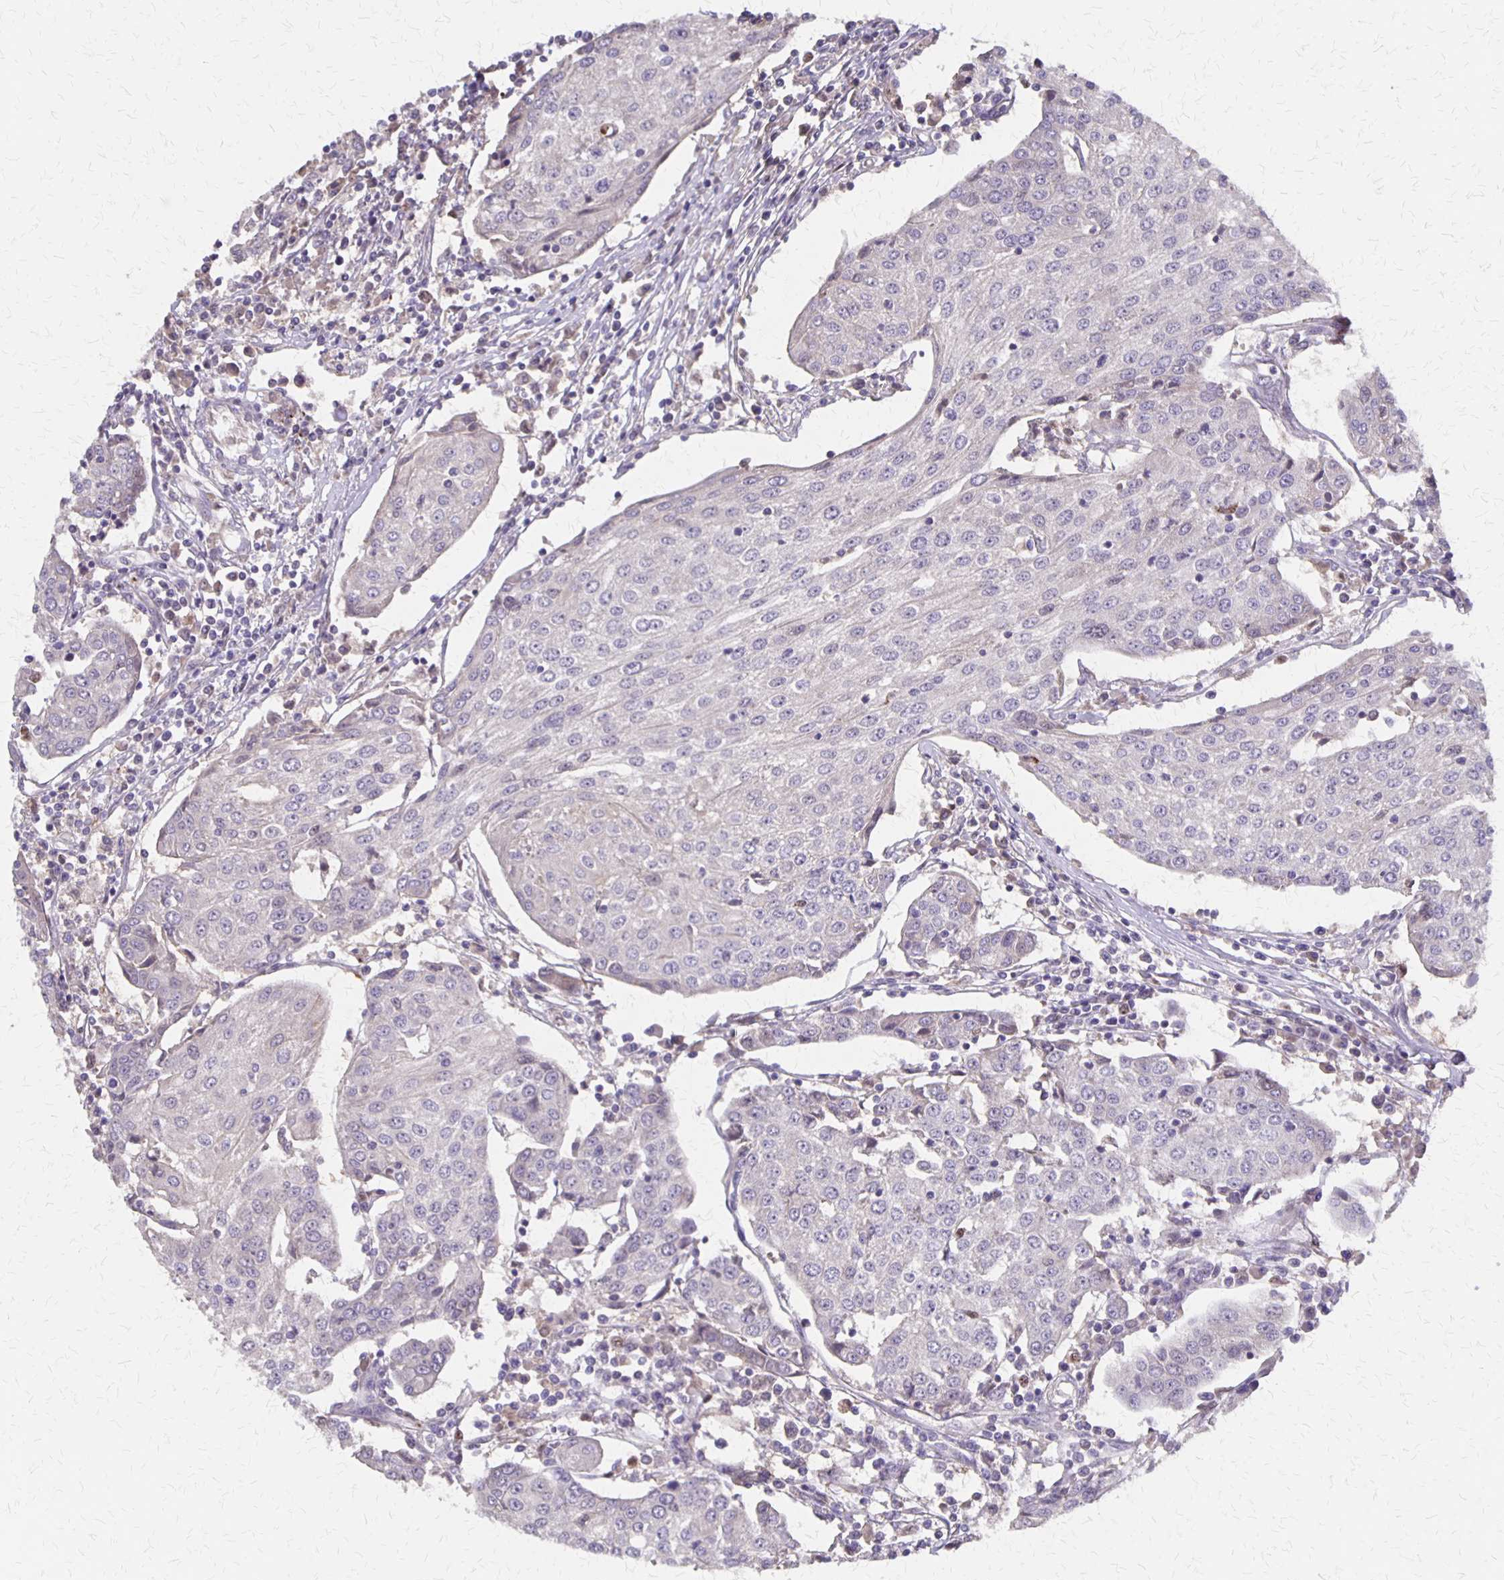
{"staining": {"intensity": "negative", "quantity": "none", "location": "none"}, "tissue": "urothelial cancer", "cell_type": "Tumor cells", "image_type": "cancer", "snomed": [{"axis": "morphology", "description": "Urothelial carcinoma, High grade"}, {"axis": "topography", "description": "Urinary bladder"}], "caption": "Tumor cells are negative for brown protein staining in urothelial cancer.", "gene": "NOG", "patient": {"sex": "female", "age": 85}}